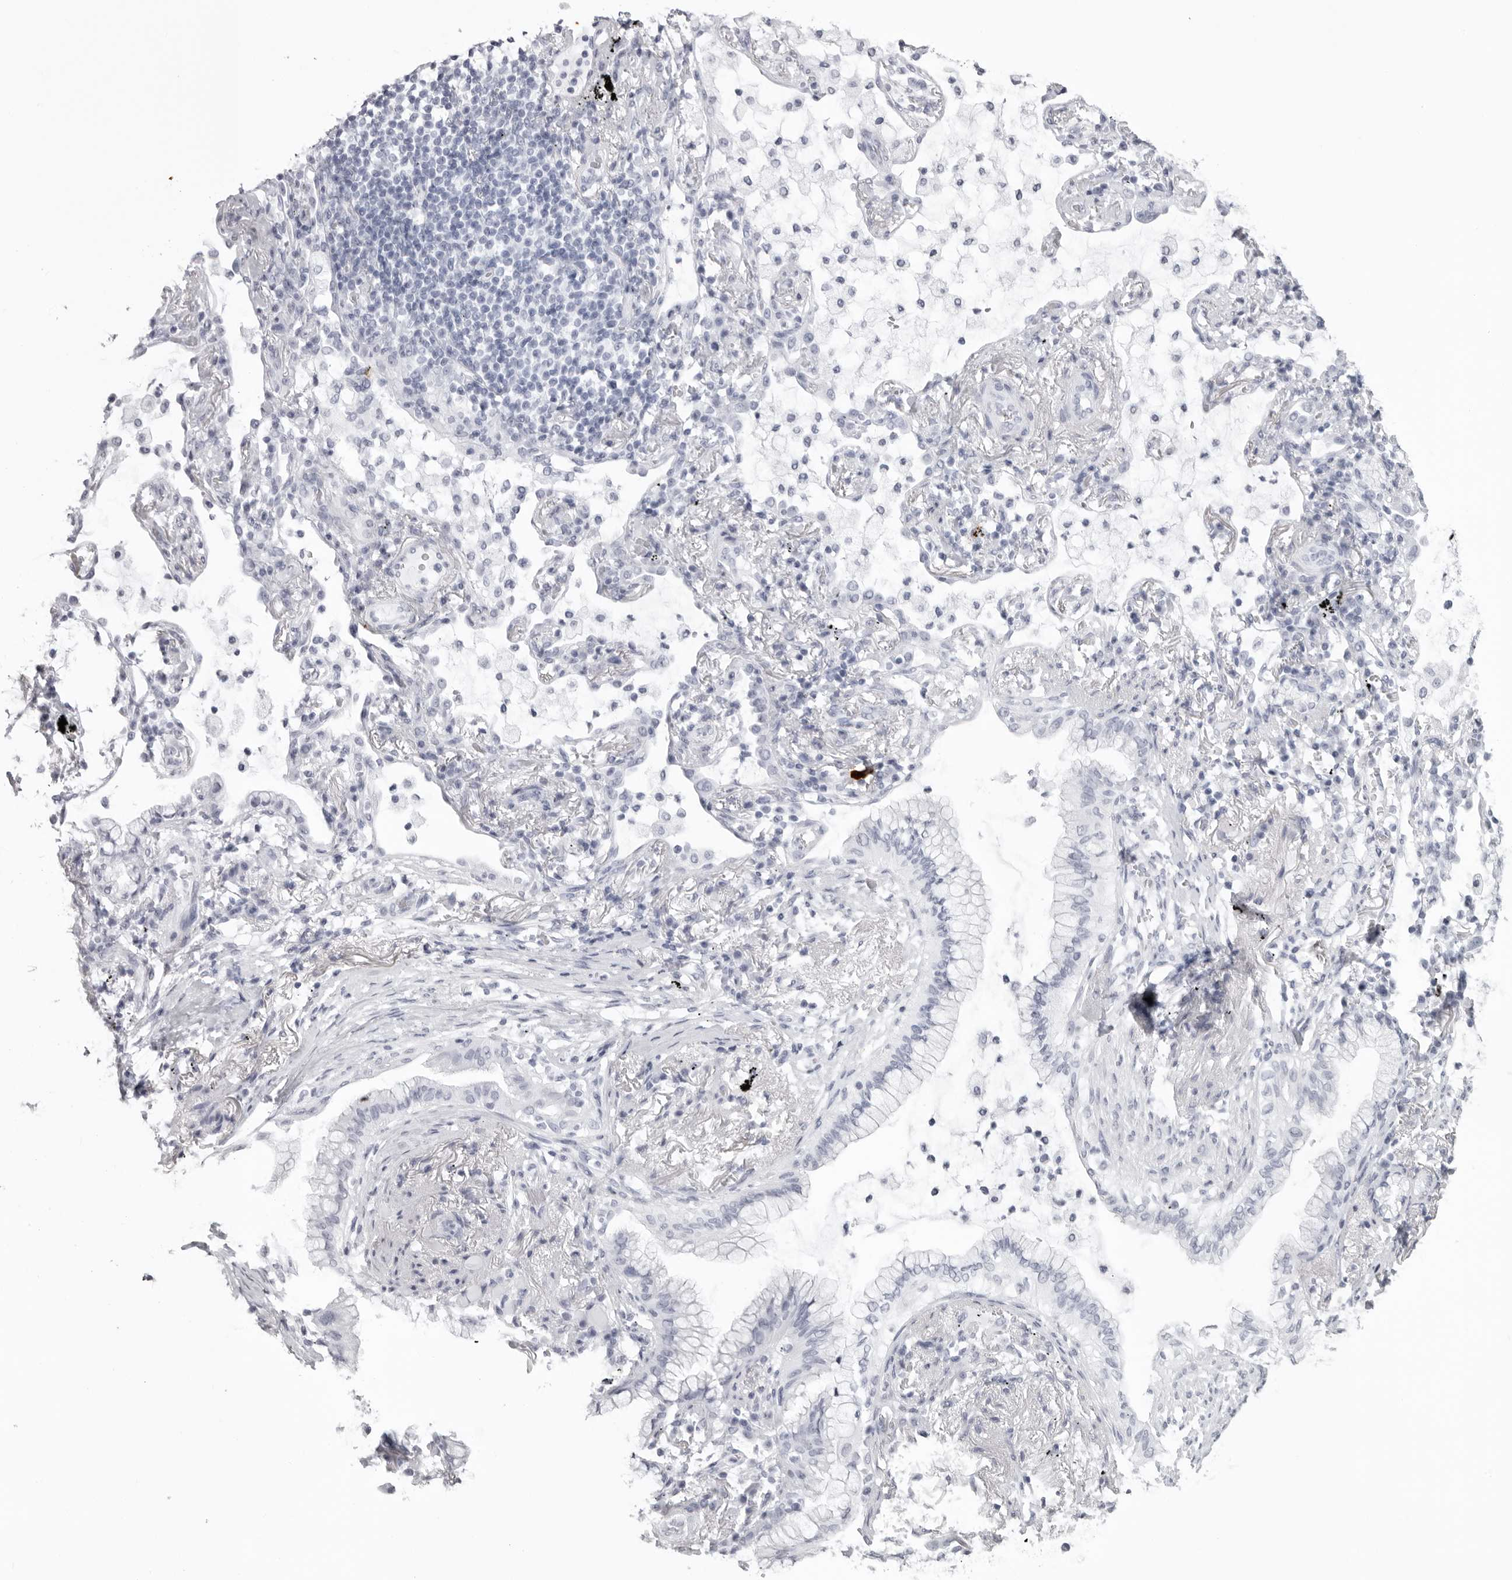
{"staining": {"intensity": "negative", "quantity": "none", "location": "none"}, "tissue": "lung cancer", "cell_type": "Tumor cells", "image_type": "cancer", "snomed": [{"axis": "morphology", "description": "Adenocarcinoma, NOS"}, {"axis": "topography", "description": "Lung"}], "caption": "Lung adenocarcinoma stained for a protein using immunohistochemistry displays no positivity tumor cells.", "gene": "KLK9", "patient": {"sex": "female", "age": 70}}